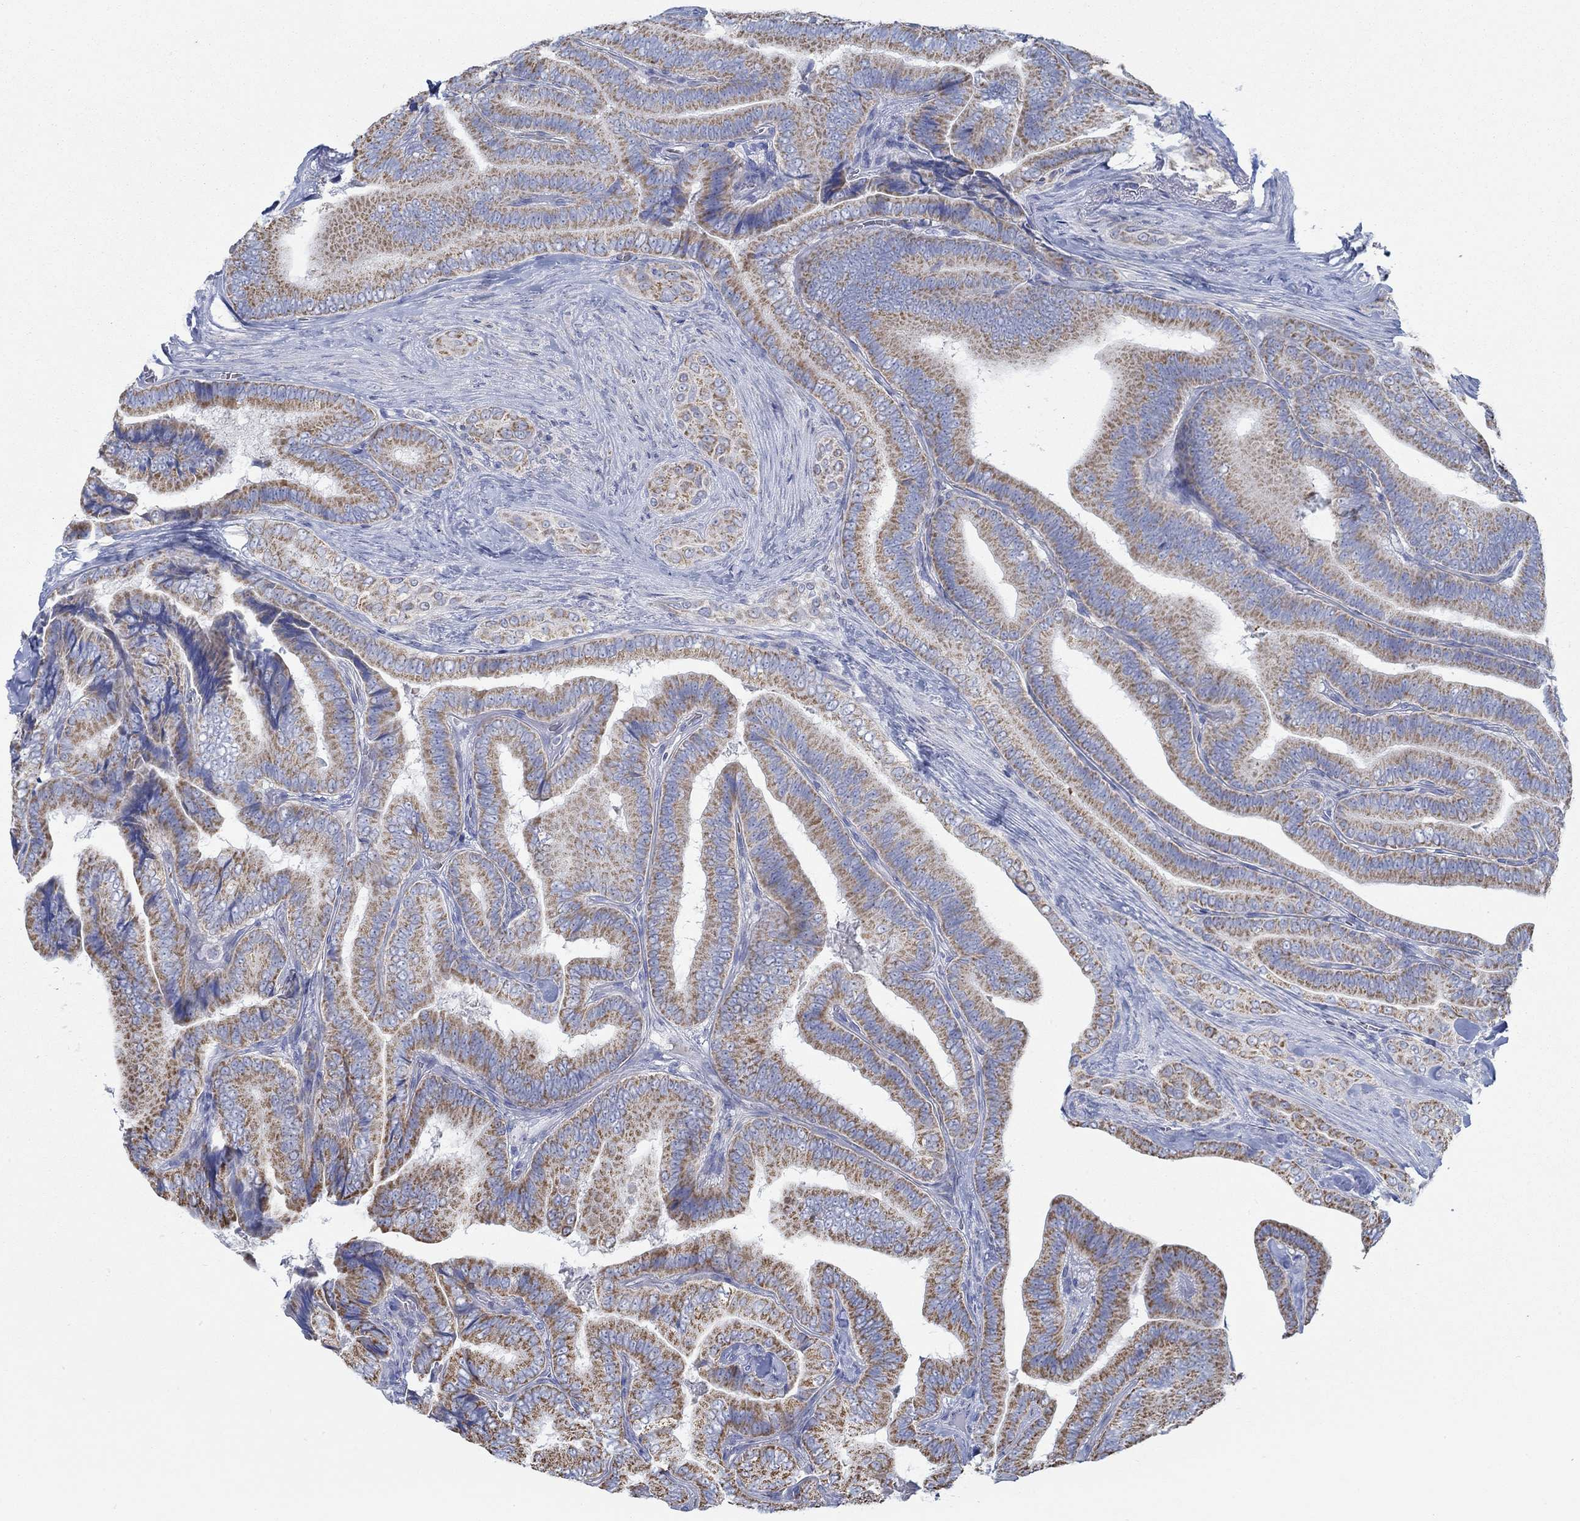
{"staining": {"intensity": "strong", "quantity": ">75%", "location": "cytoplasmic/membranous"}, "tissue": "thyroid cancer", "cell_type": "Tumor cells", "image_type": "cancer", "snomed": [{"axis": "morphology", "description": "Papillary adenocarcinoma, NOS"}, {"axis": "topography", "description": "Thyroid gland"}], "caption": "Tumor cells show high levels of strong cytoplasmic/membranous expression in approximately >75% of cells in thyroid cancer.", "gene": "GLOD5", "patient": {"sex": "male", "age": 61}}